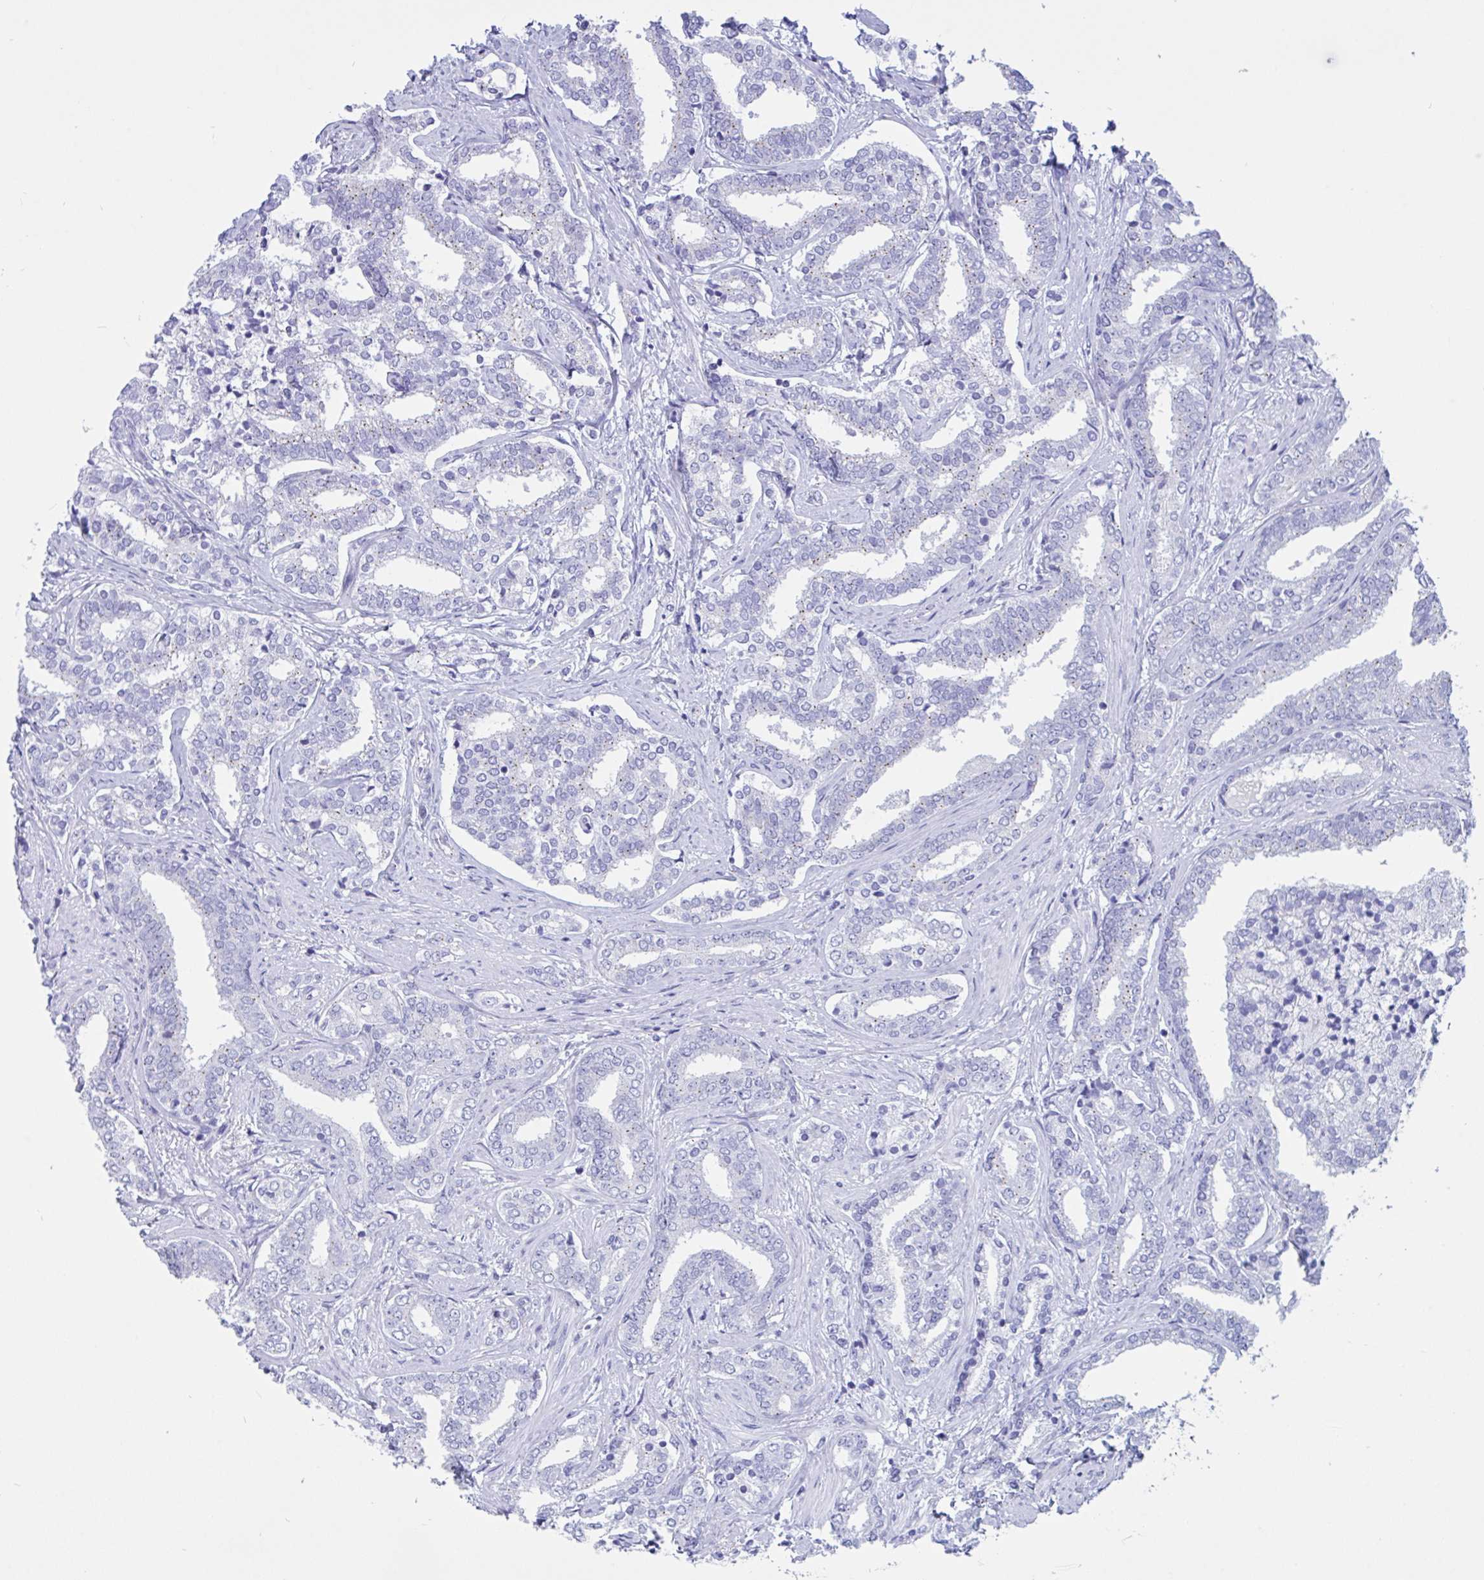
{"staining": {"intensity": "negative", "quantity": "none", "location": "none"}, "tissue": "prostate cancer", "cell_type": "Tumor cells", "image_type": "cancer", "snomed": [{"axis": "morphology", "description": "Adenocarcinoma, High grade"}, {"axis": "topography", "description": "Prostate"}], "caption": "The micrograph exhibits no significant staining in tumor cells of prostate cancer.", "gene": "RNASE3", "patient": {"sex": "male", "age": 72}}